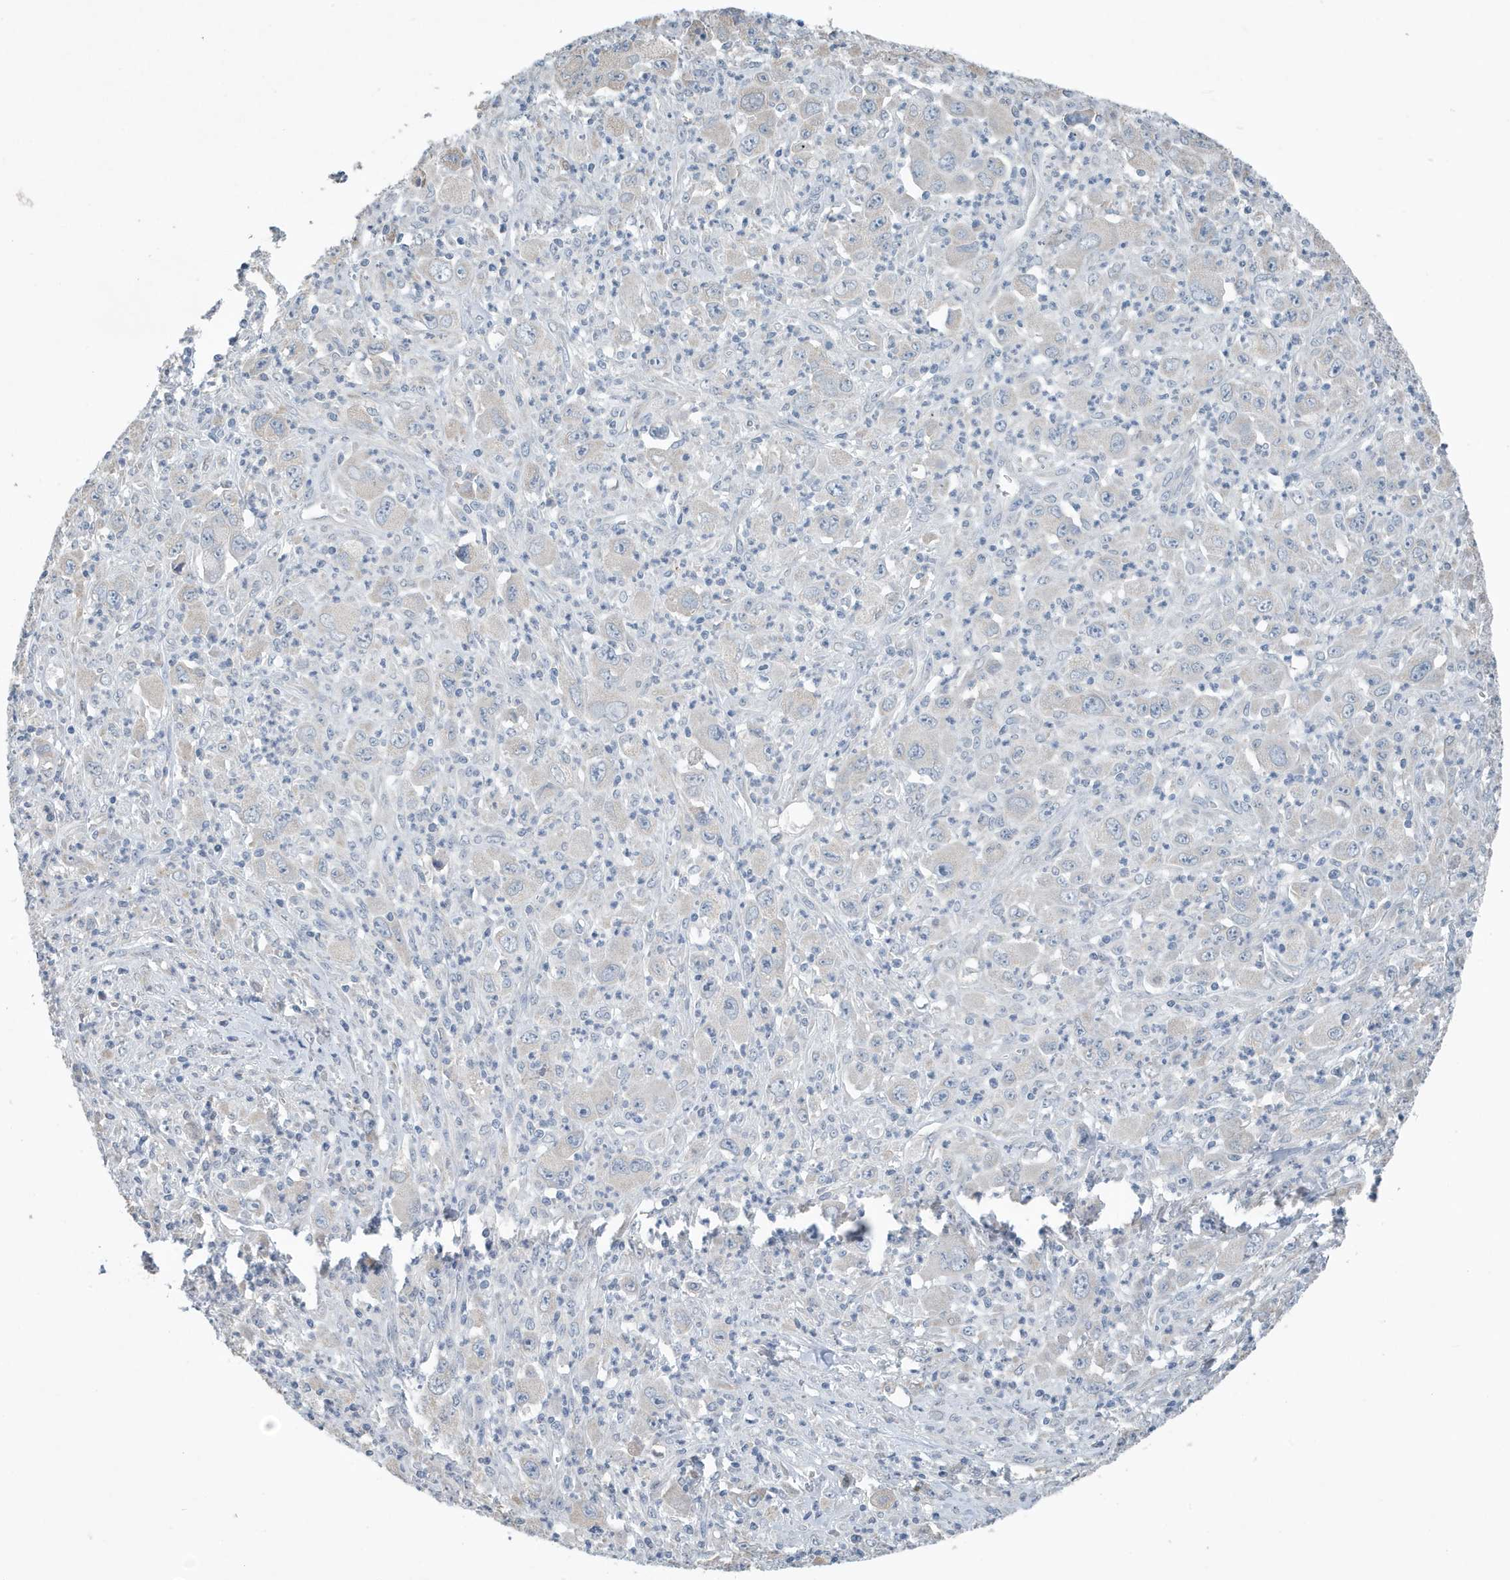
{"staining": {"intensity": "negative", "quantity": "none", "location": "none"}, "tissue": "melanoma", "cell_type": "Tumor cells", "image_type": "cancer", "snomed": [{"axis": "morphology", "description": "Malignant melanoma, Metastatic site"}, {"axis": "topography", "description": "Skin"}], "caption": "Immunohistochemistry (IHC) micrograph of malignant melanoma (metastatic site) stained for a protein (brown), which shows no positivity in tumor cells.", "gene": "UGT2B4", "patient": {"sex": "female", "age": 56}}